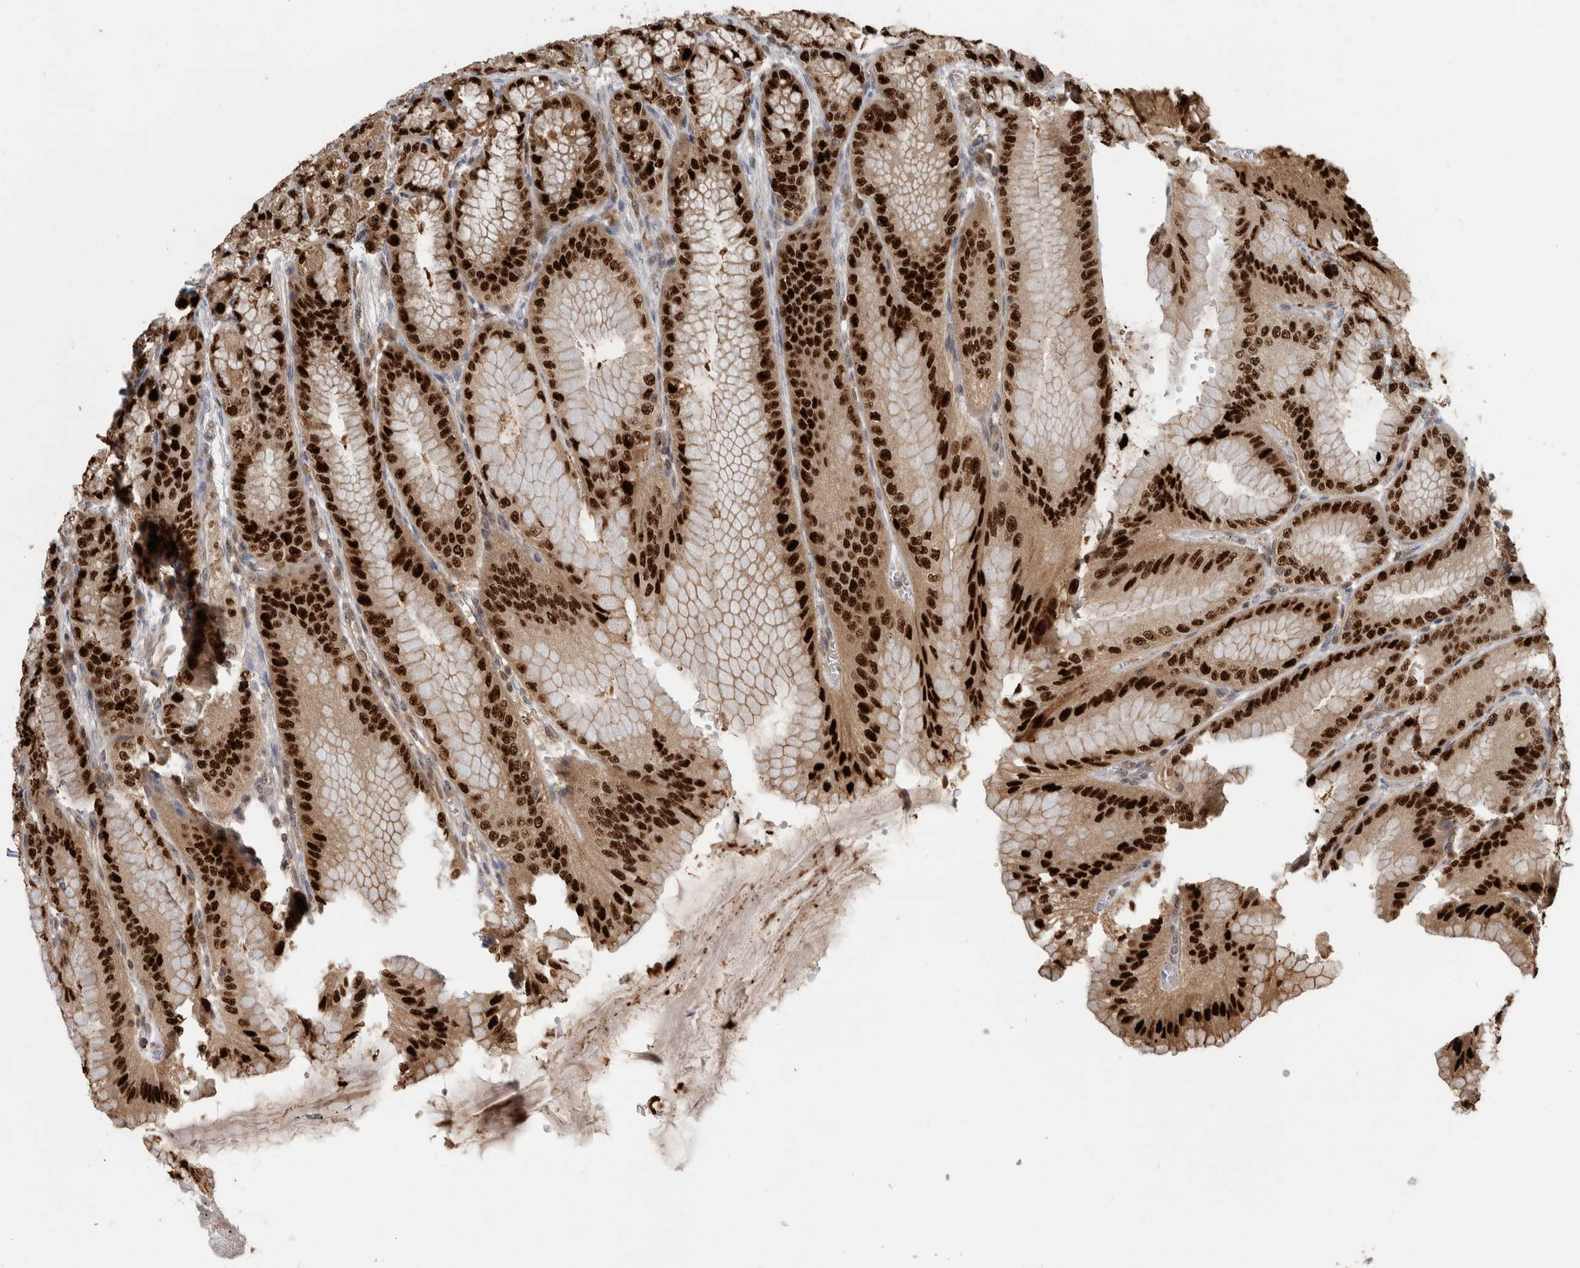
{"staining": {"intensity": "strong", "quantity": ">75%", "location": "cytoplasmic/membranous,nuclear"}, "tissue": "stomach", "cell_type": "Glandular cells", "image_type": "normal", "snomed": [{"axis": "morphology", "description": "Normal tissue, NOS"}, {"axis": "topography", "description": "Stomach, lower"}], "caption": "Immunohistochemical staining of benign stomach demonstrates strong cytoplasmic/membranous,nuclear protein positivity in about >75% of glandular cells. (DAB (3,3'-diaminobenzidine) IHC, brown staining for protein, blue staining for nuclei).", "gene": "TDRD7", "patient": {"sex": "male", "age": 71}}